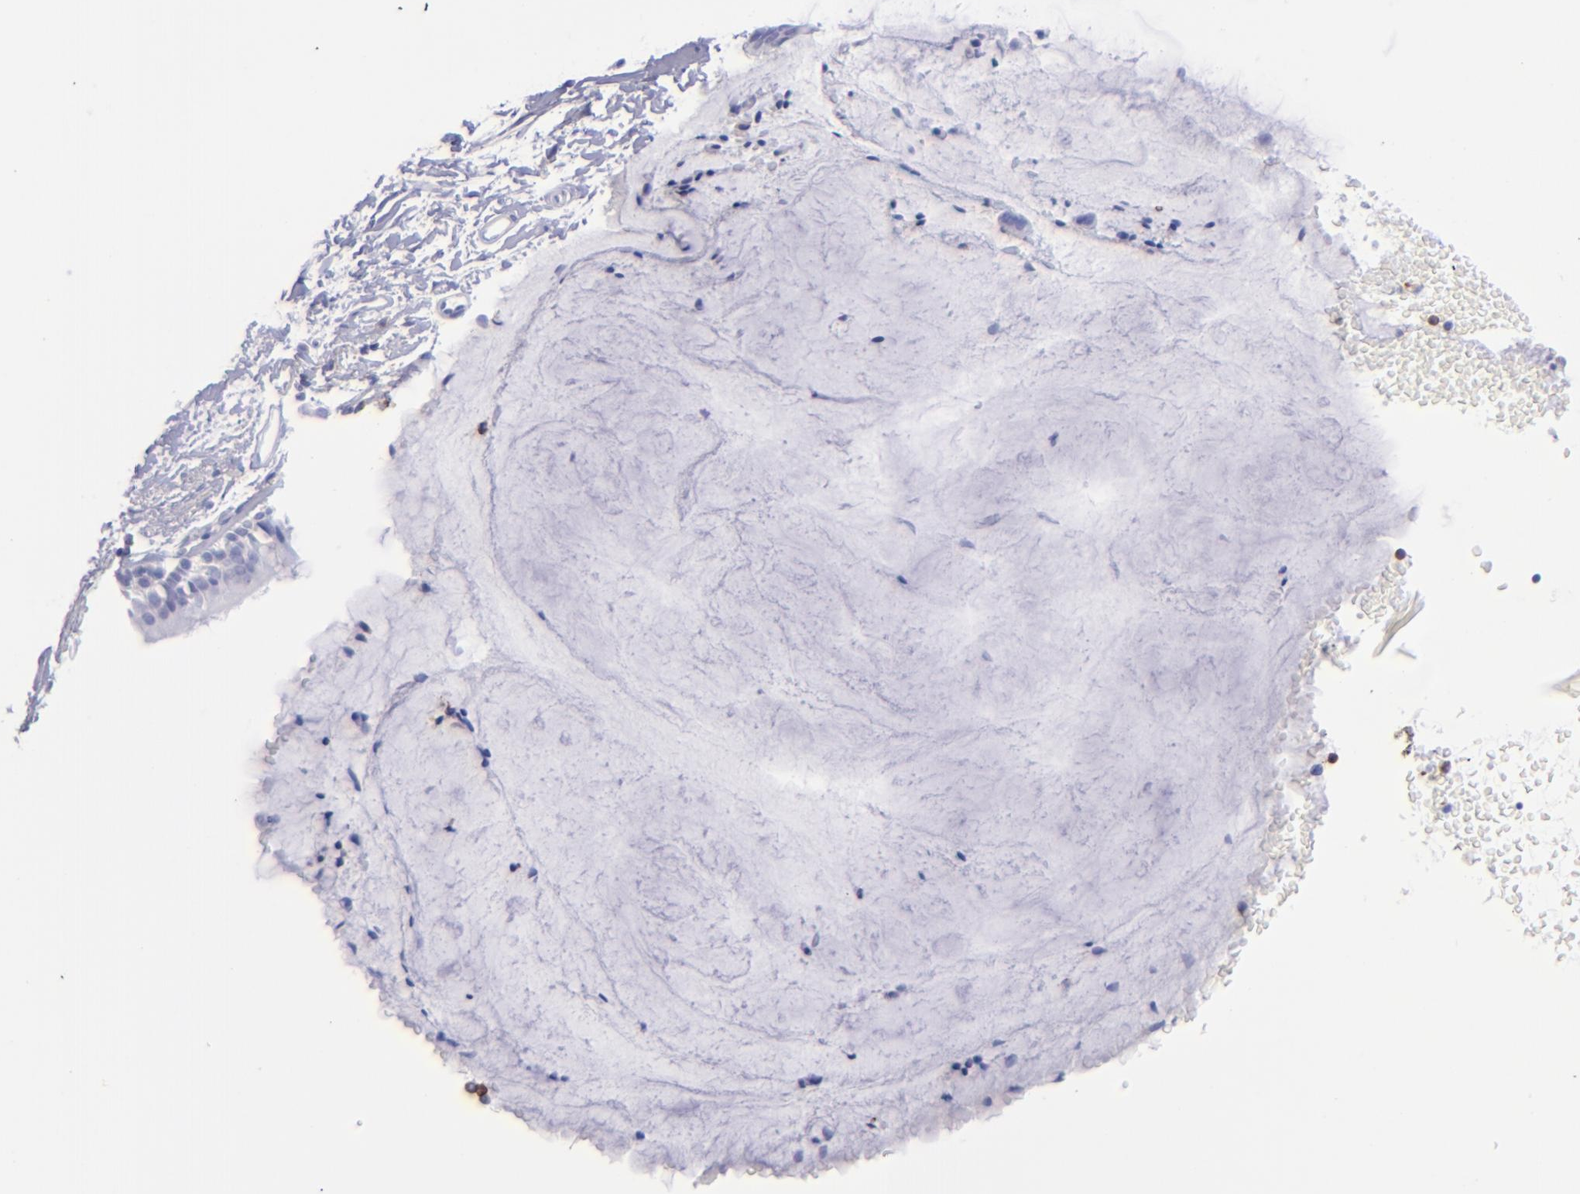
{"staining": {"intensity": "negative", "quantity": "none", "location": "none"}, "tissue": "bronchus", "cell_type": "Respiratory epithelial cells", "image_type": "normal", "snomed": [{"axis": "morphology", "description": "Normal tissue, NOS"}, {"axis": "topography", "description": "Lymph node of abdomen"}, {"axis": "topography", "description": "Lymph node of pelvis"}], "caption": "Histopathology image shows no significant protein expression in respiratory epithelial cells of unremarkable bronchus. The staining was performed using DAB (3,3'-diaminobenzidine) to visualize the protein expression in brown, while the nuclei were stained in blue with hematoxylin (Magnification: 20x).", "gene": "SELPLG", "patient": {"sex": "female", "age": 65}}